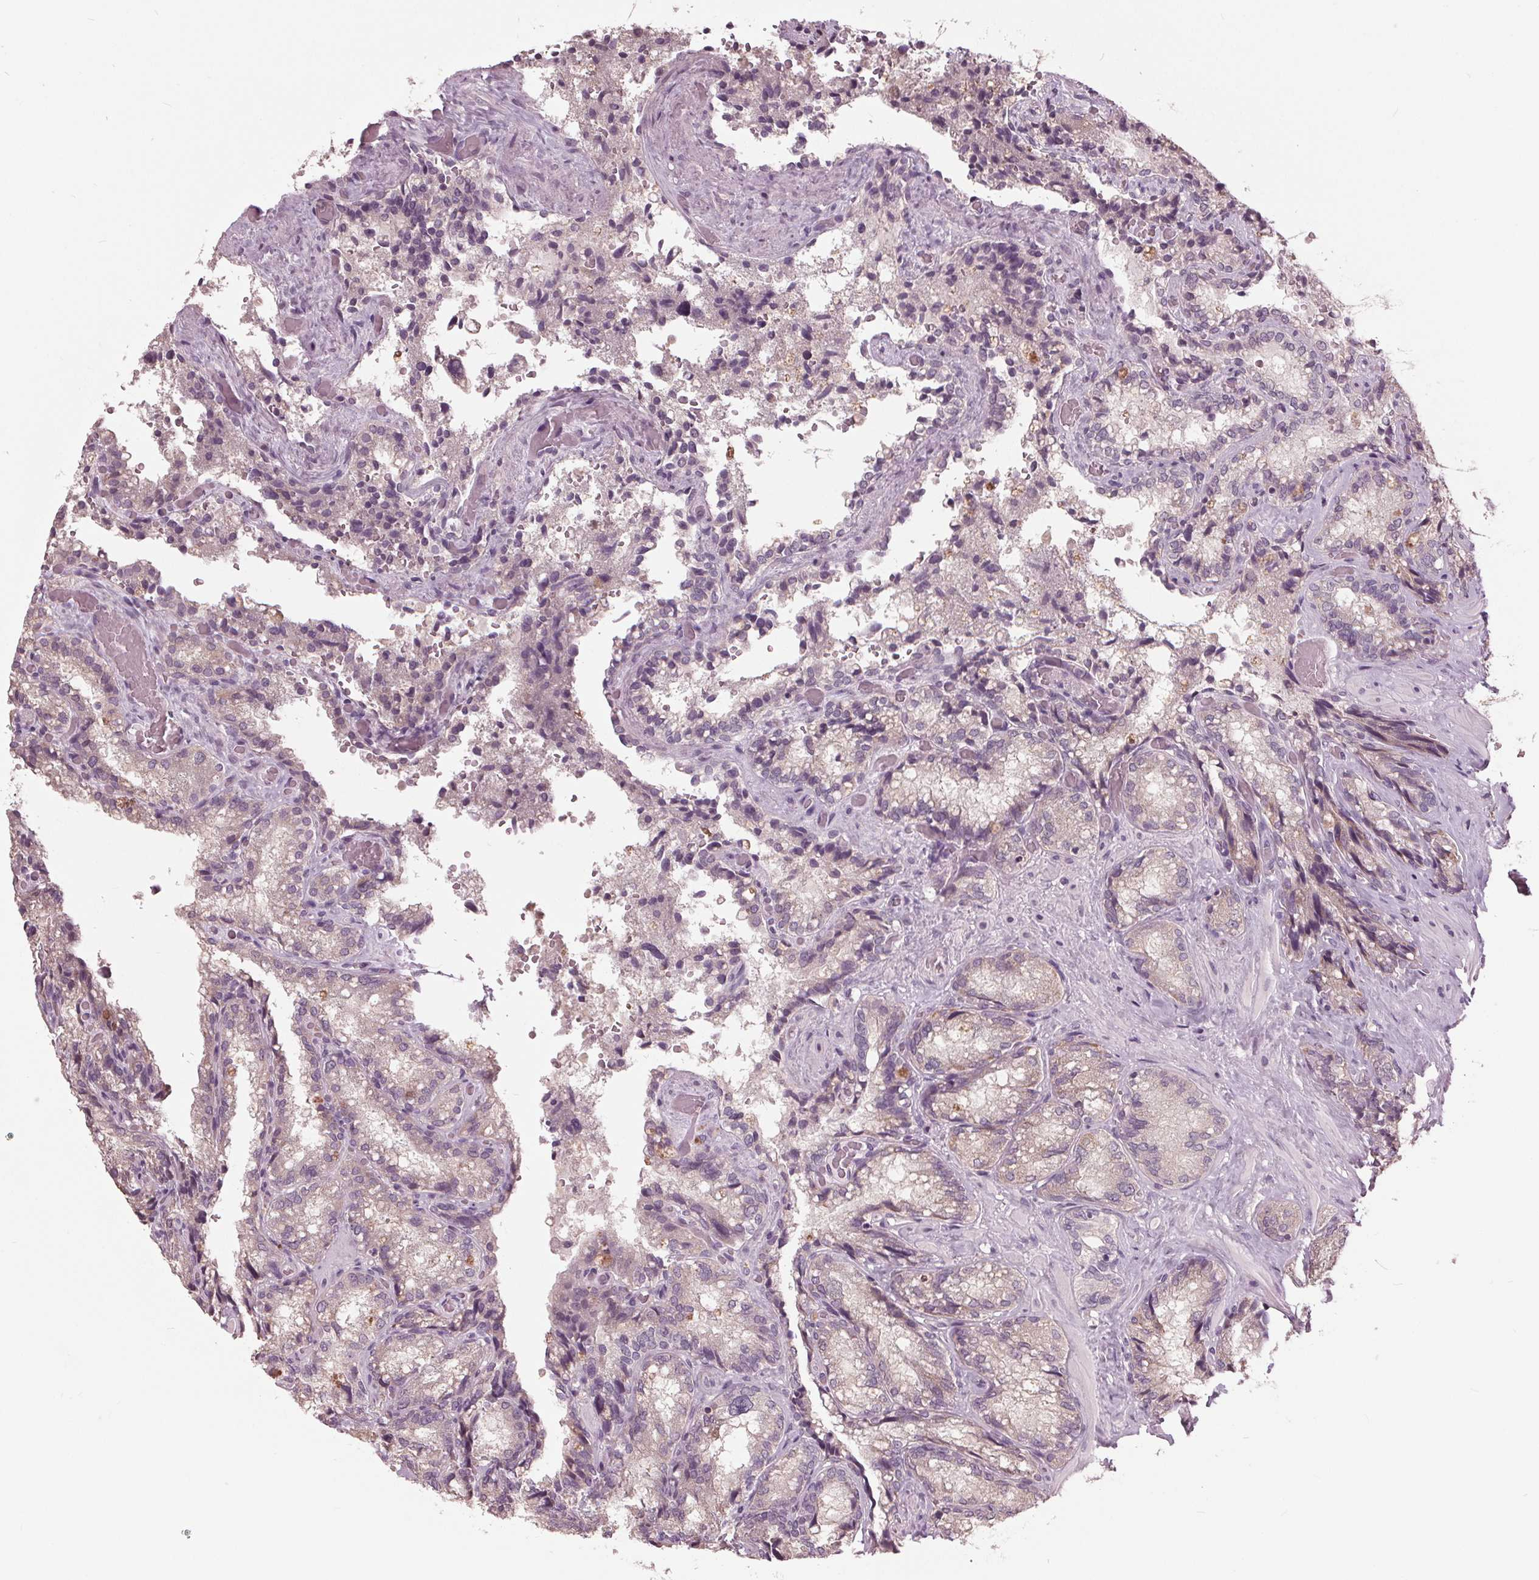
{"staining": {"intensity": "negative", "quantity": "none", "location": "none"}, "tissue": "seminal vesicle", "cell_type": "Glandular cells", "image_type": "normal", "snomed": [{"axis": "morphology", "description": "Normal tissue, NOS"}, {"axis": "topography", "description": "Seminal veicle"}], "caption": "IHC of normal human seminal vesicle displays no staining in glandular cells. The staining was performed using DAB to visualize the protein expression in brown, while the nuclei were stained in blue with hematoxylin (Magnification: 20x).", "gene": "SIGLEC6", "patient": {"sex": "male", "age": 57}}